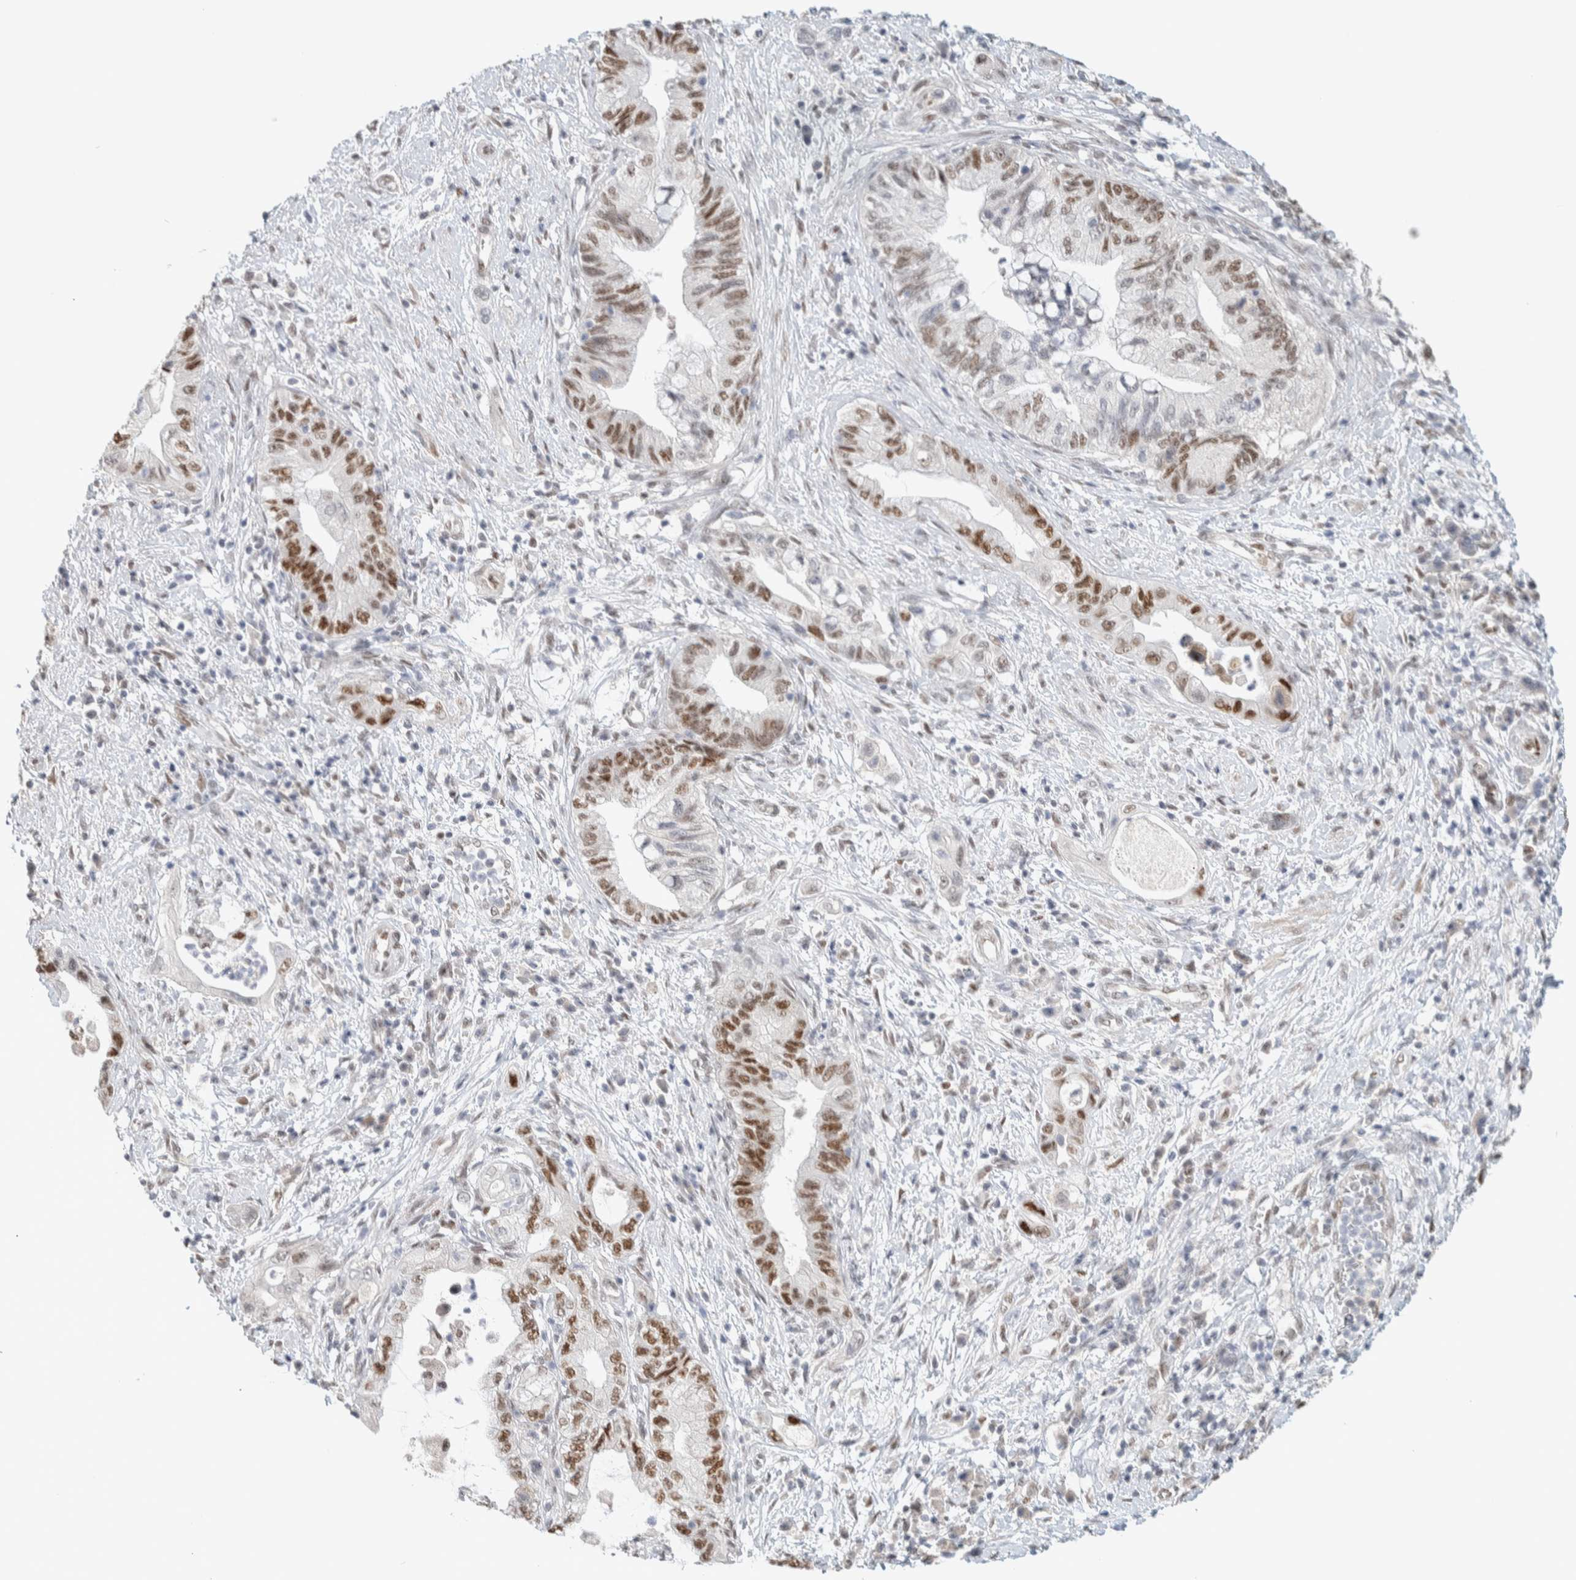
{"staining": {"intensity": "moderate", "quantity": ">75%", "location": "nuclear"}, "tissue": "pancreatic cancer", "cell_type": "Tumor cells", "image_type": "cancer", "snomed": [{"axis": "morphology", "description": "Adenocarcinoma, NOS"}, {"axis": "topography", "description": "Pancreas"}], "caption": "A brown stain shows moderate nuclear staining of a protein in pancreatic adenocarcinoma tumor cells.", "gene": "PUS7", "patient": {"sex": "female", "age": 73}}